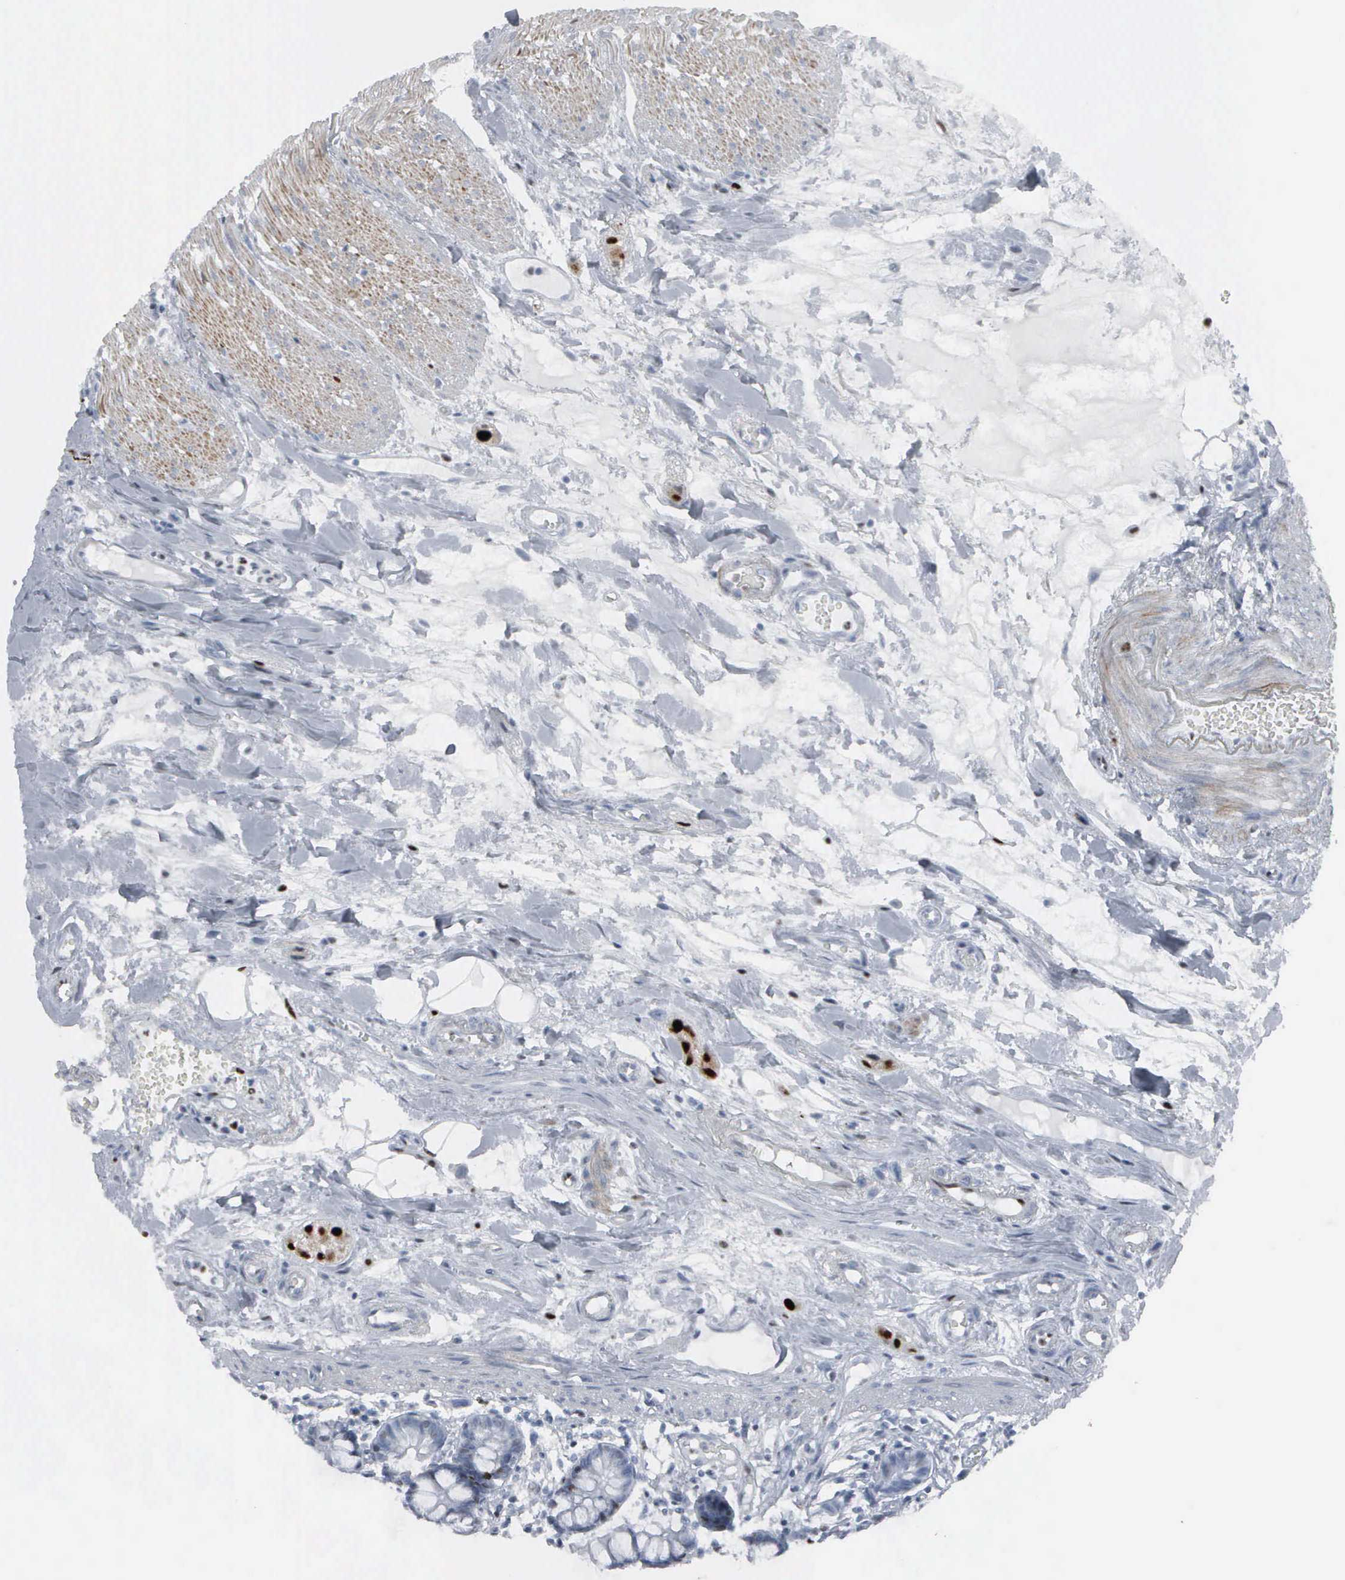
{"staining": {"intensity": "weak", "quantity": "<25%", "location": "nuclear"}, "tissue": "small intestine", "cell_type": "Glandular cells", "image_type": "normal", "snomed": [{"axis": "morphology", "description": "Normal tissue, NOS"}, {"axis": "topography", "description": "Small intestine"}], "caption": "Human small intestine stained for a protein using immunohistochemistry displays no positivity in glandular cells.", "gene": "CCND3", "patient": {"sex": "female", "age": 51}}